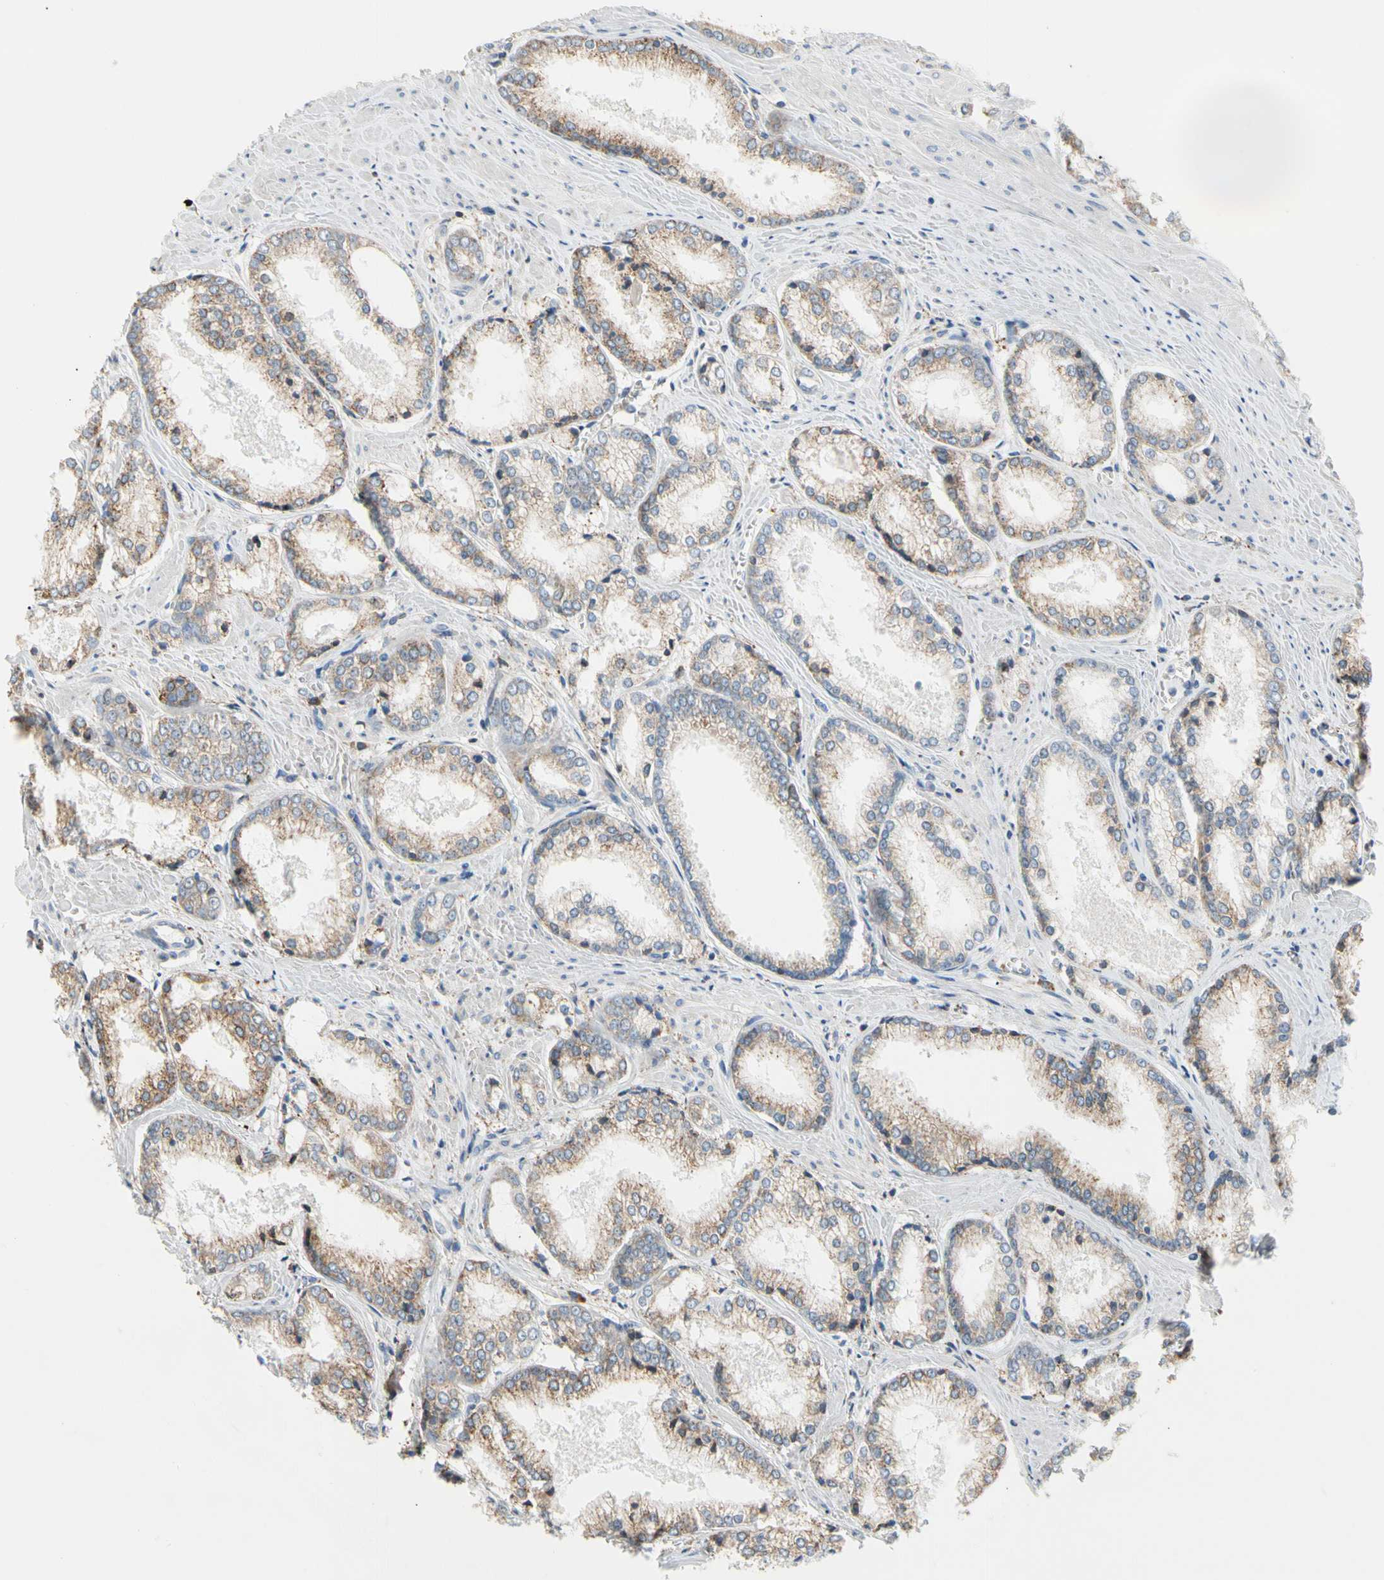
{"staining": {"intensity": "weak", "quantity": ">75%", "location": "cytoplasmic/membranous"}, "tissue": "prostate cancer", "cell_type": "Tumor cells", "image_type": "cancer", "snomed": [{"axis": "morphology", "description": "Adenocarcinoma, Low grade"}, {"axis": "topography", "description": "Prostate"}], "caption": "Immunohistochemical staining of human low-grade adenocarcinoma (prostate) exhibits low levels of weak cytoplasmic/membranous positivity in approximately >75% of tumor cells.", "gene": "STXBP1", "patient": {"sex": "male", "age": 64}}